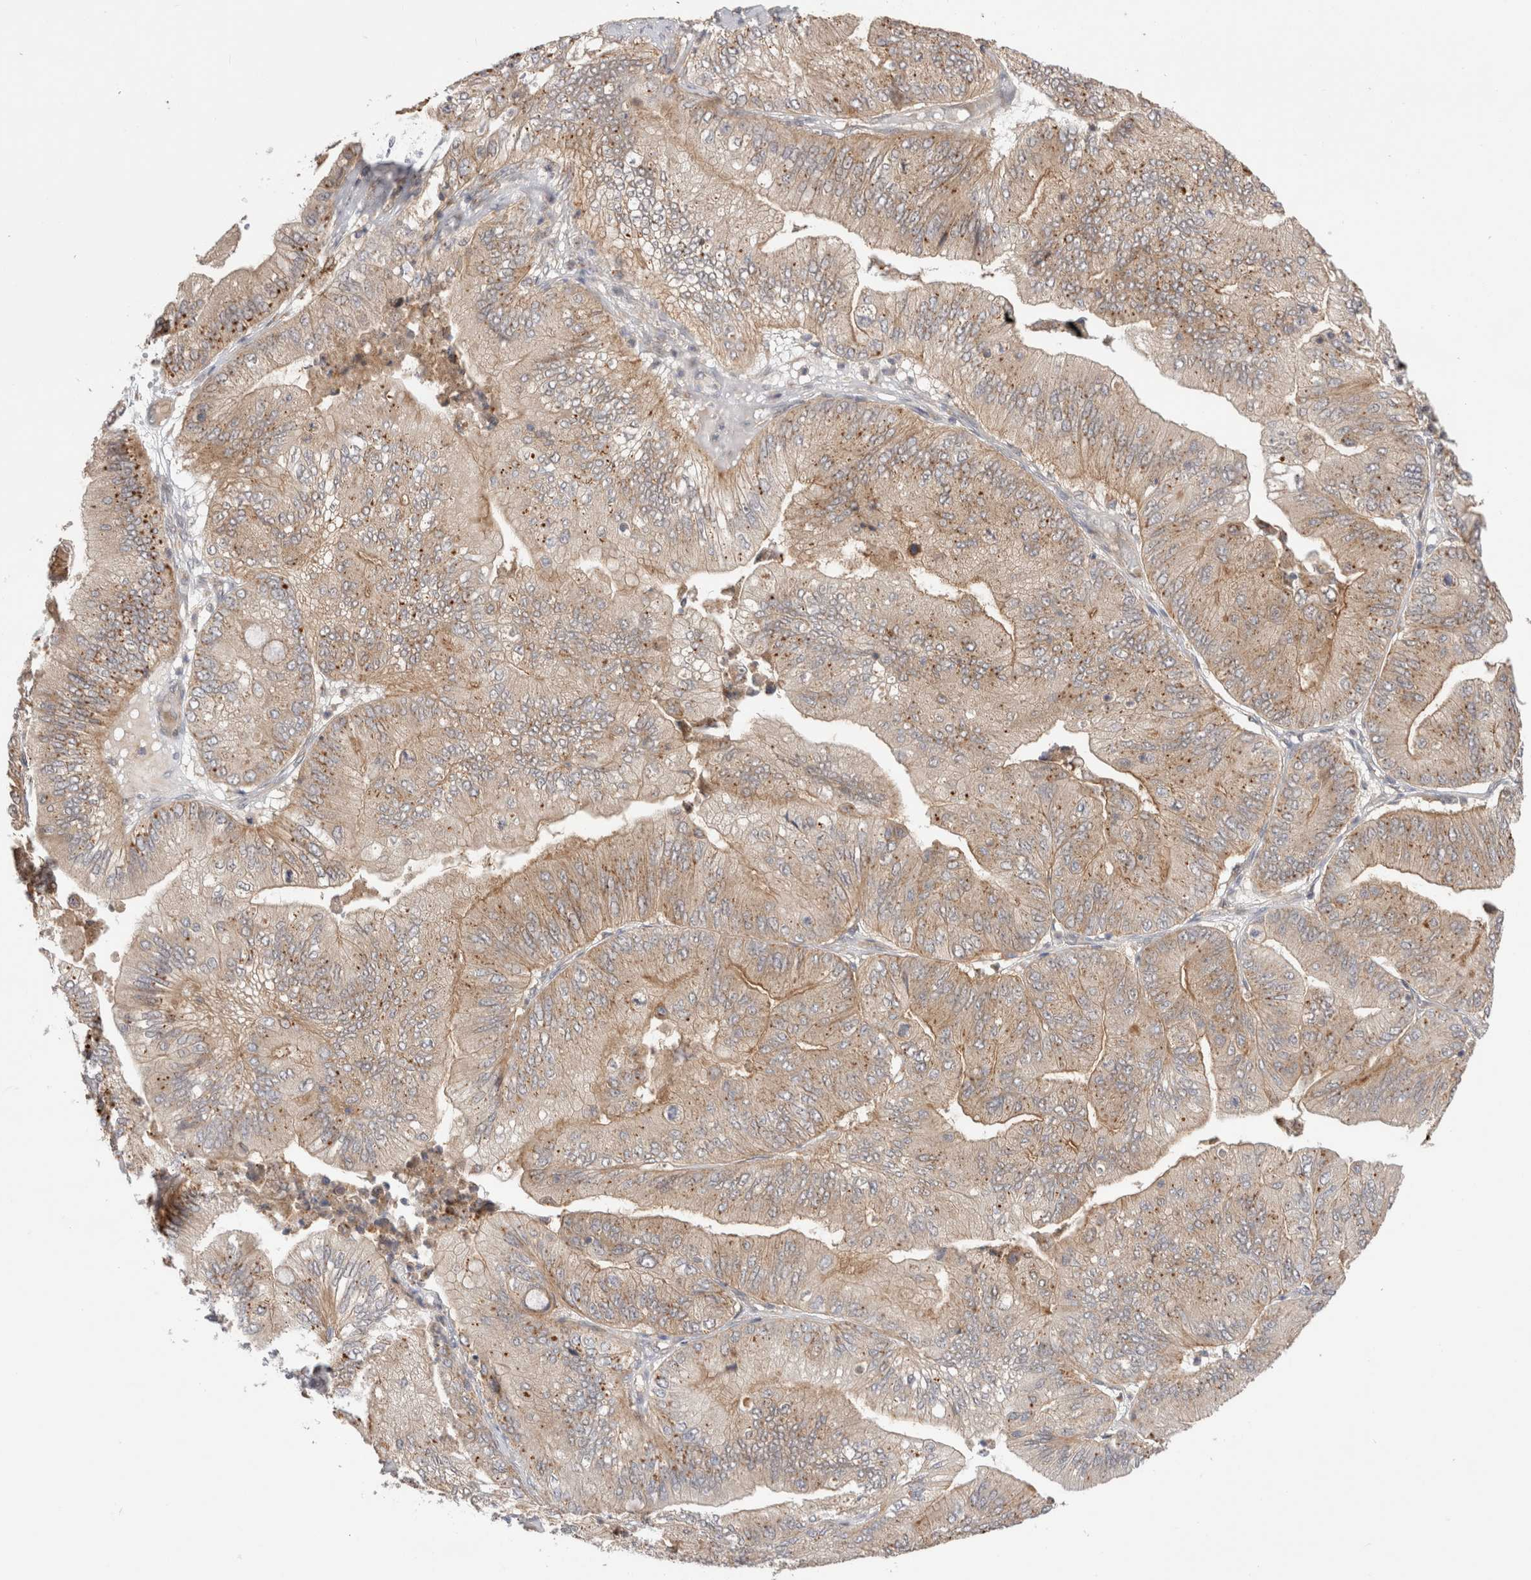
{"staining": {"intensity": "moderate", "quantity": ">75%", "location": "cytoplasmic/membranous"}, "tissue": "ovarian cancer", "cell_type": "Tumor cells", "image_type": "cancer", "snomed": [{"axis": "morphology", "description": "Cystadenocarcinoma, mucinous, NOS"}, {"axis": "topography", "description": "Ovary"}], "caption": "Brown immunohistochemical staining in human ovarian cancer exhibits moderate cytoplasmic/membranous staining in about >75% of tumor cells.", "gene": "VPS28", "patient": {"sex": "female", "age": 61}}